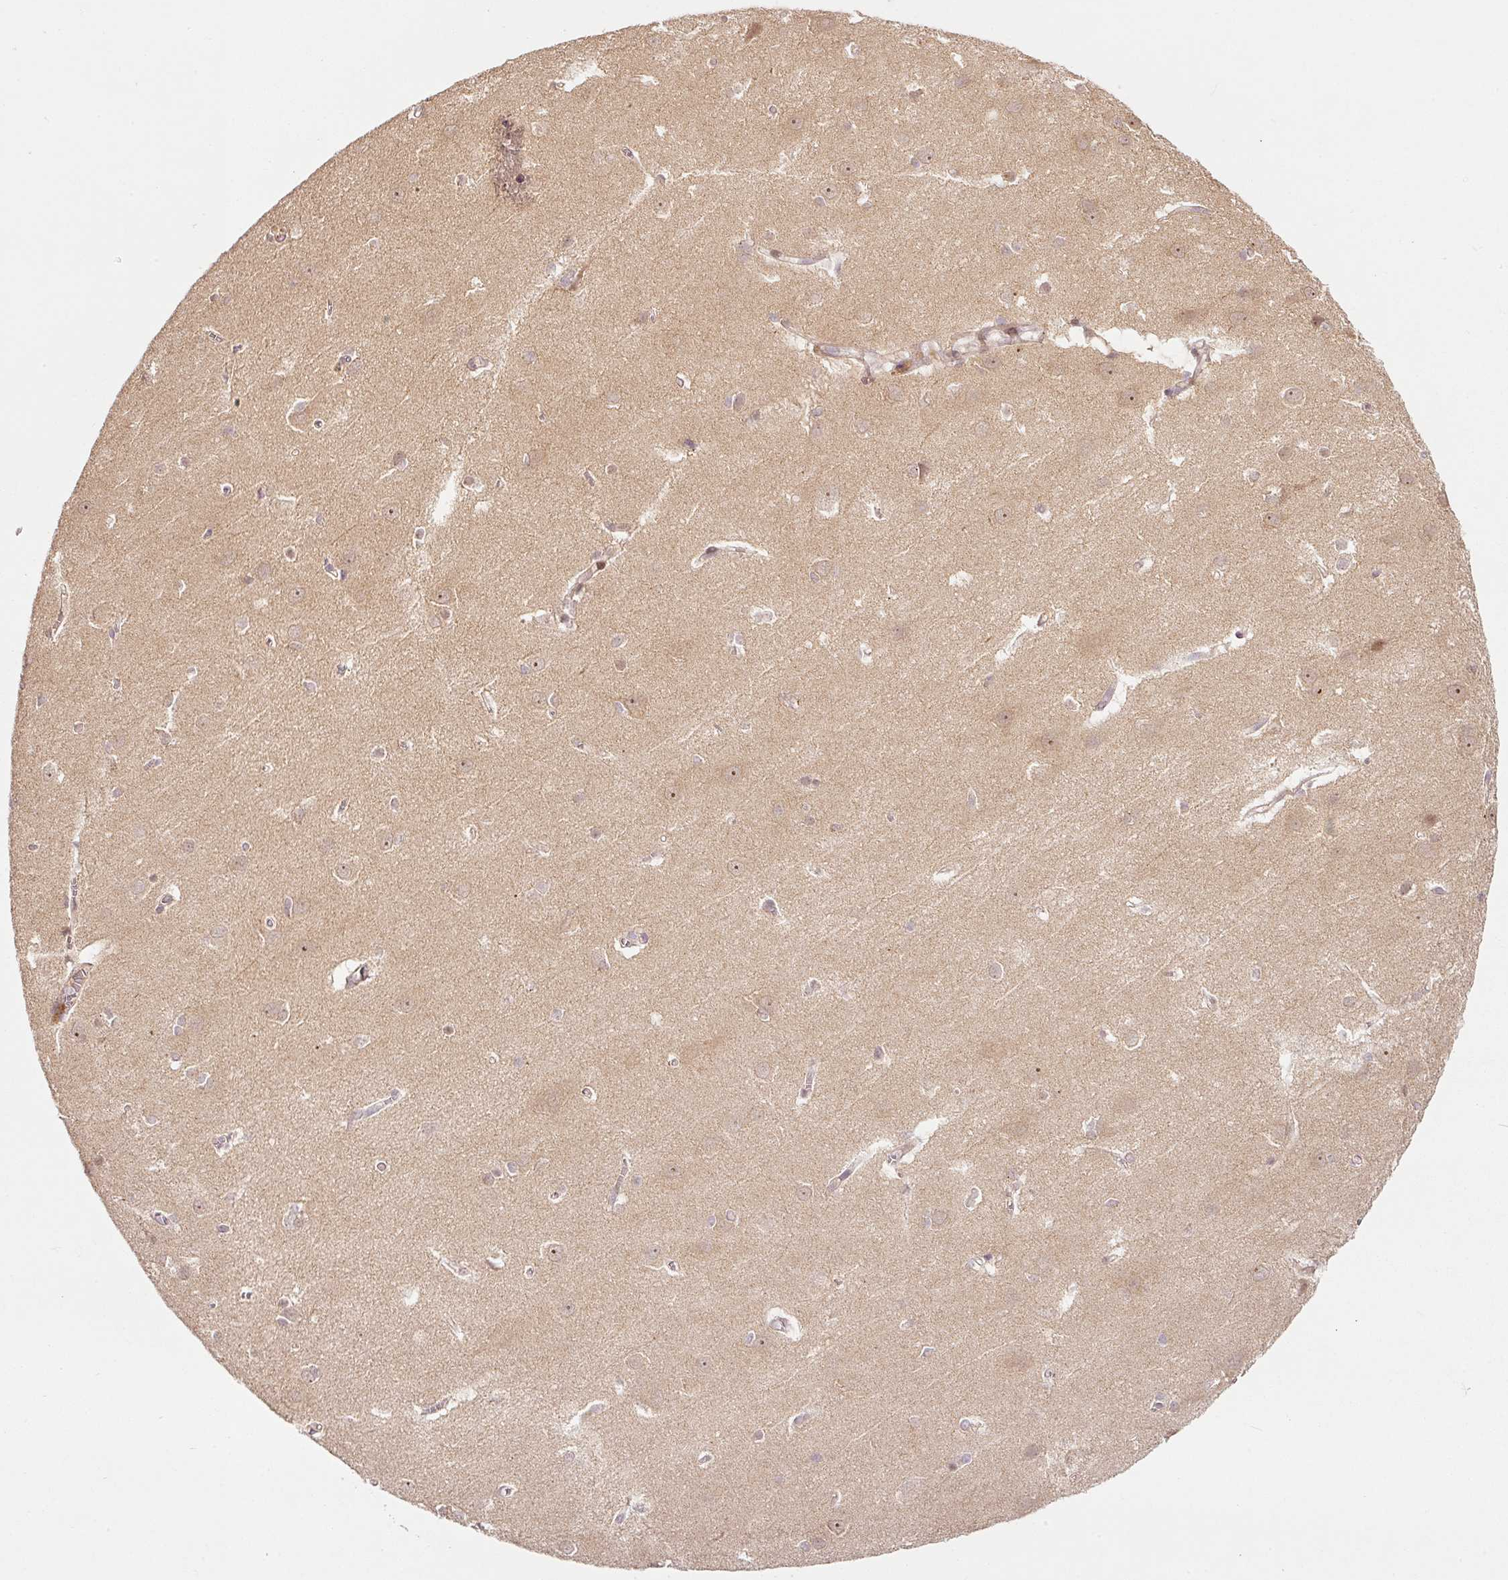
{"staining": {"intensity": "weak", "quantity": "<25%", "location": "cytoplasmic/membranous"}, "tissue": "cerebral cortex", "cell_type": "Endothelial cells", "image_type": "normal", "snomed": [{"axis": "morphology", "description": "Normal tissue, NOS"}, {"axis": "topography", "description": "Cerebral cortex"}], "caption": "Immunohistochemistry (IHC) photomicrograph of unremarkable cerebral cortex: cerebral cortex stained with DAB (3,3'-diaminobenzidine) demonstrates no significant protein expression in endothelial cells.", "gene": "PCDHB1", "patient": {"sex": "male", "age": 37}}